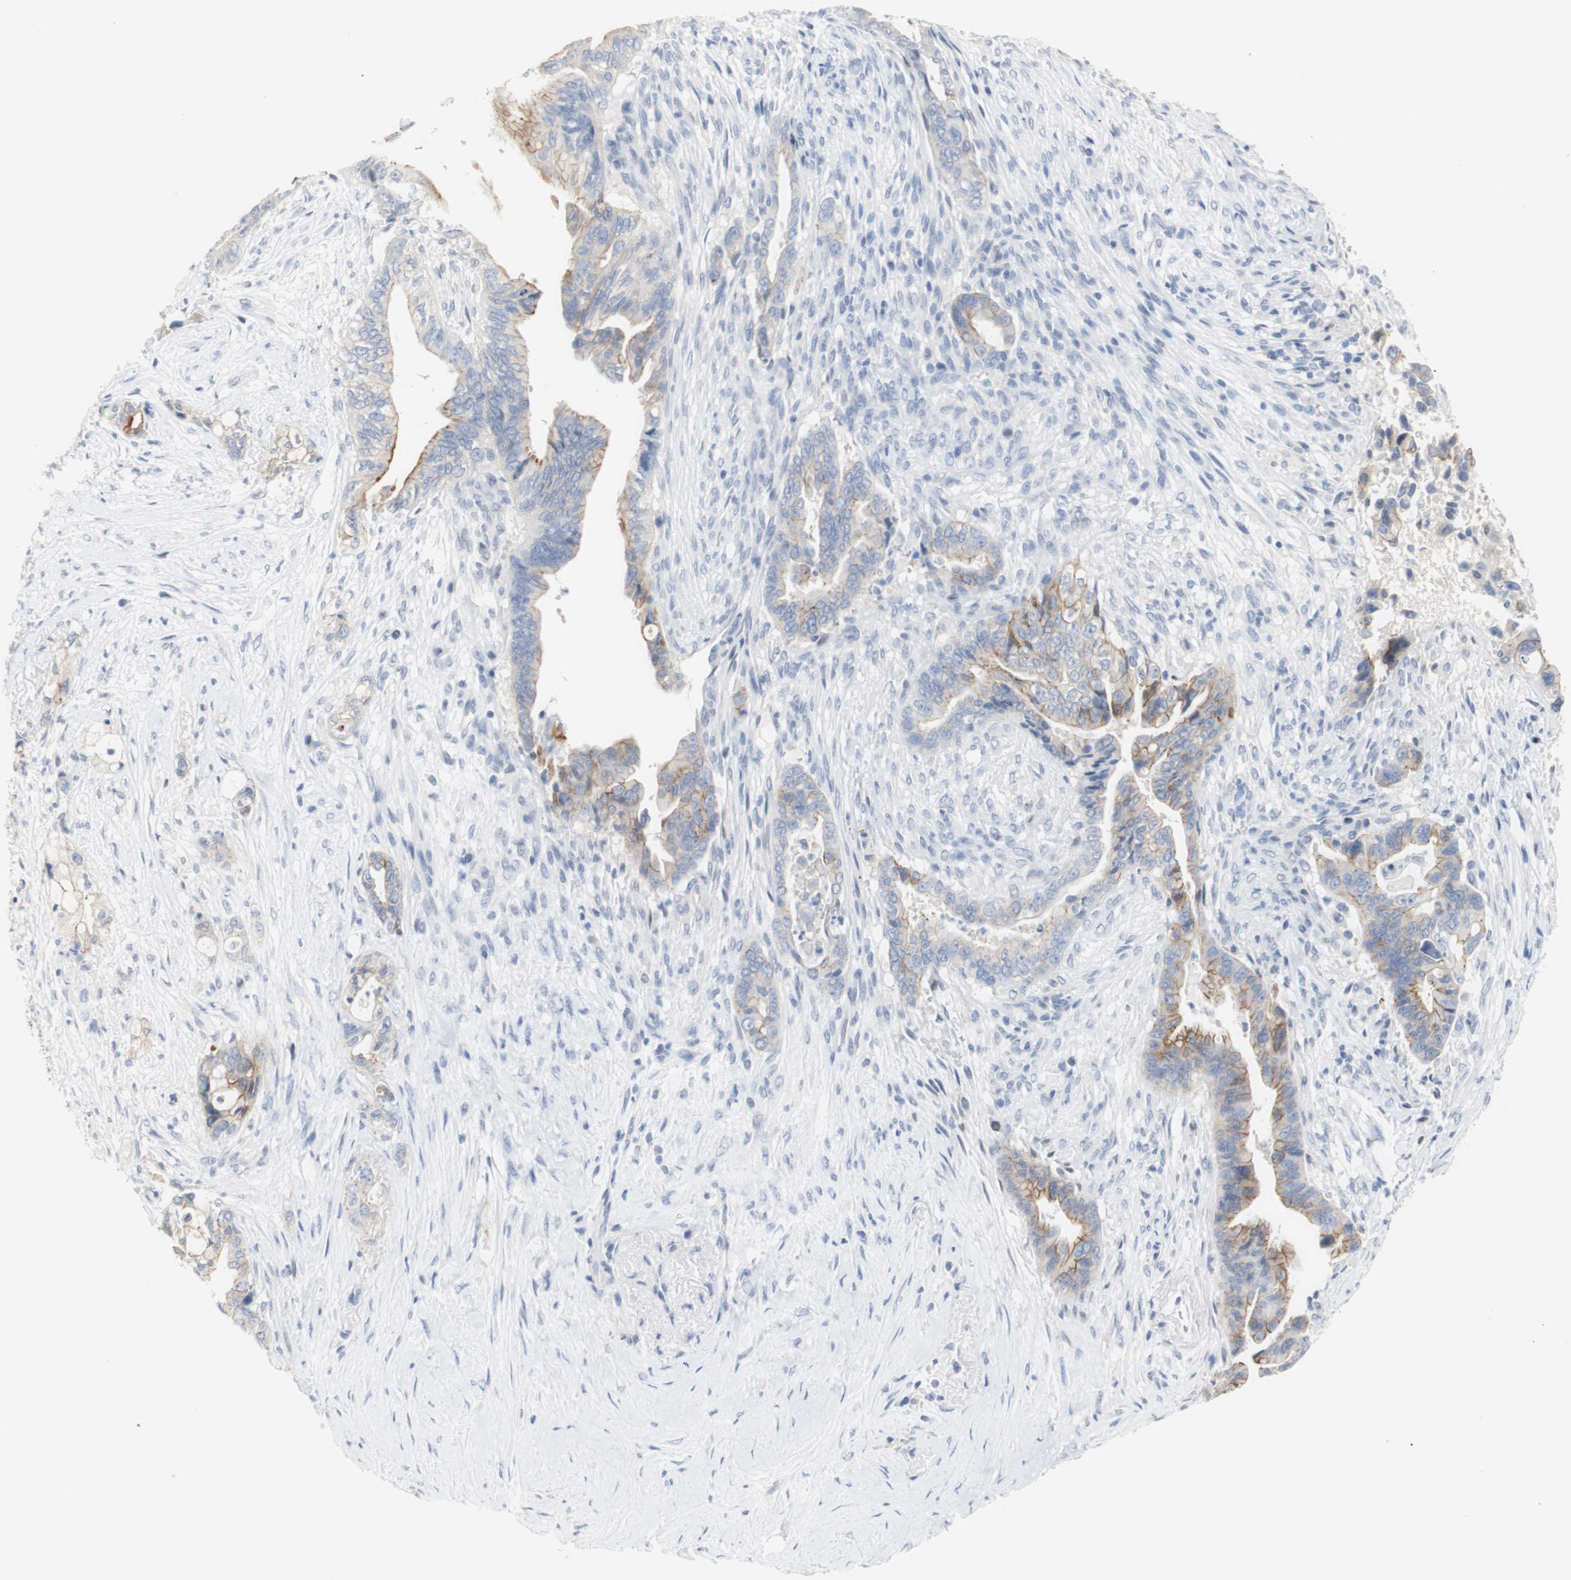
{"staining": {"intensity": "moderate", "quantity": ">75%", "location": "cytoplasmic/membranous"}, "tissue": "pancreatic cancer", "cell_type": "Tumor cells", "image_type": "cancer", "snomed": [{"axis": "morphology", "description": "Adenocarcinoma, NOS"}, {"axis": "topography", "description": "Pancreas"}], "caption": "Protein expression analysis of human pancreatic cancer reveals moderate cytoplasmic/membranous expression in about >75% of tumor cells.", "gene": "DSC2", "patient": {"sex": "male", "age": 70}}